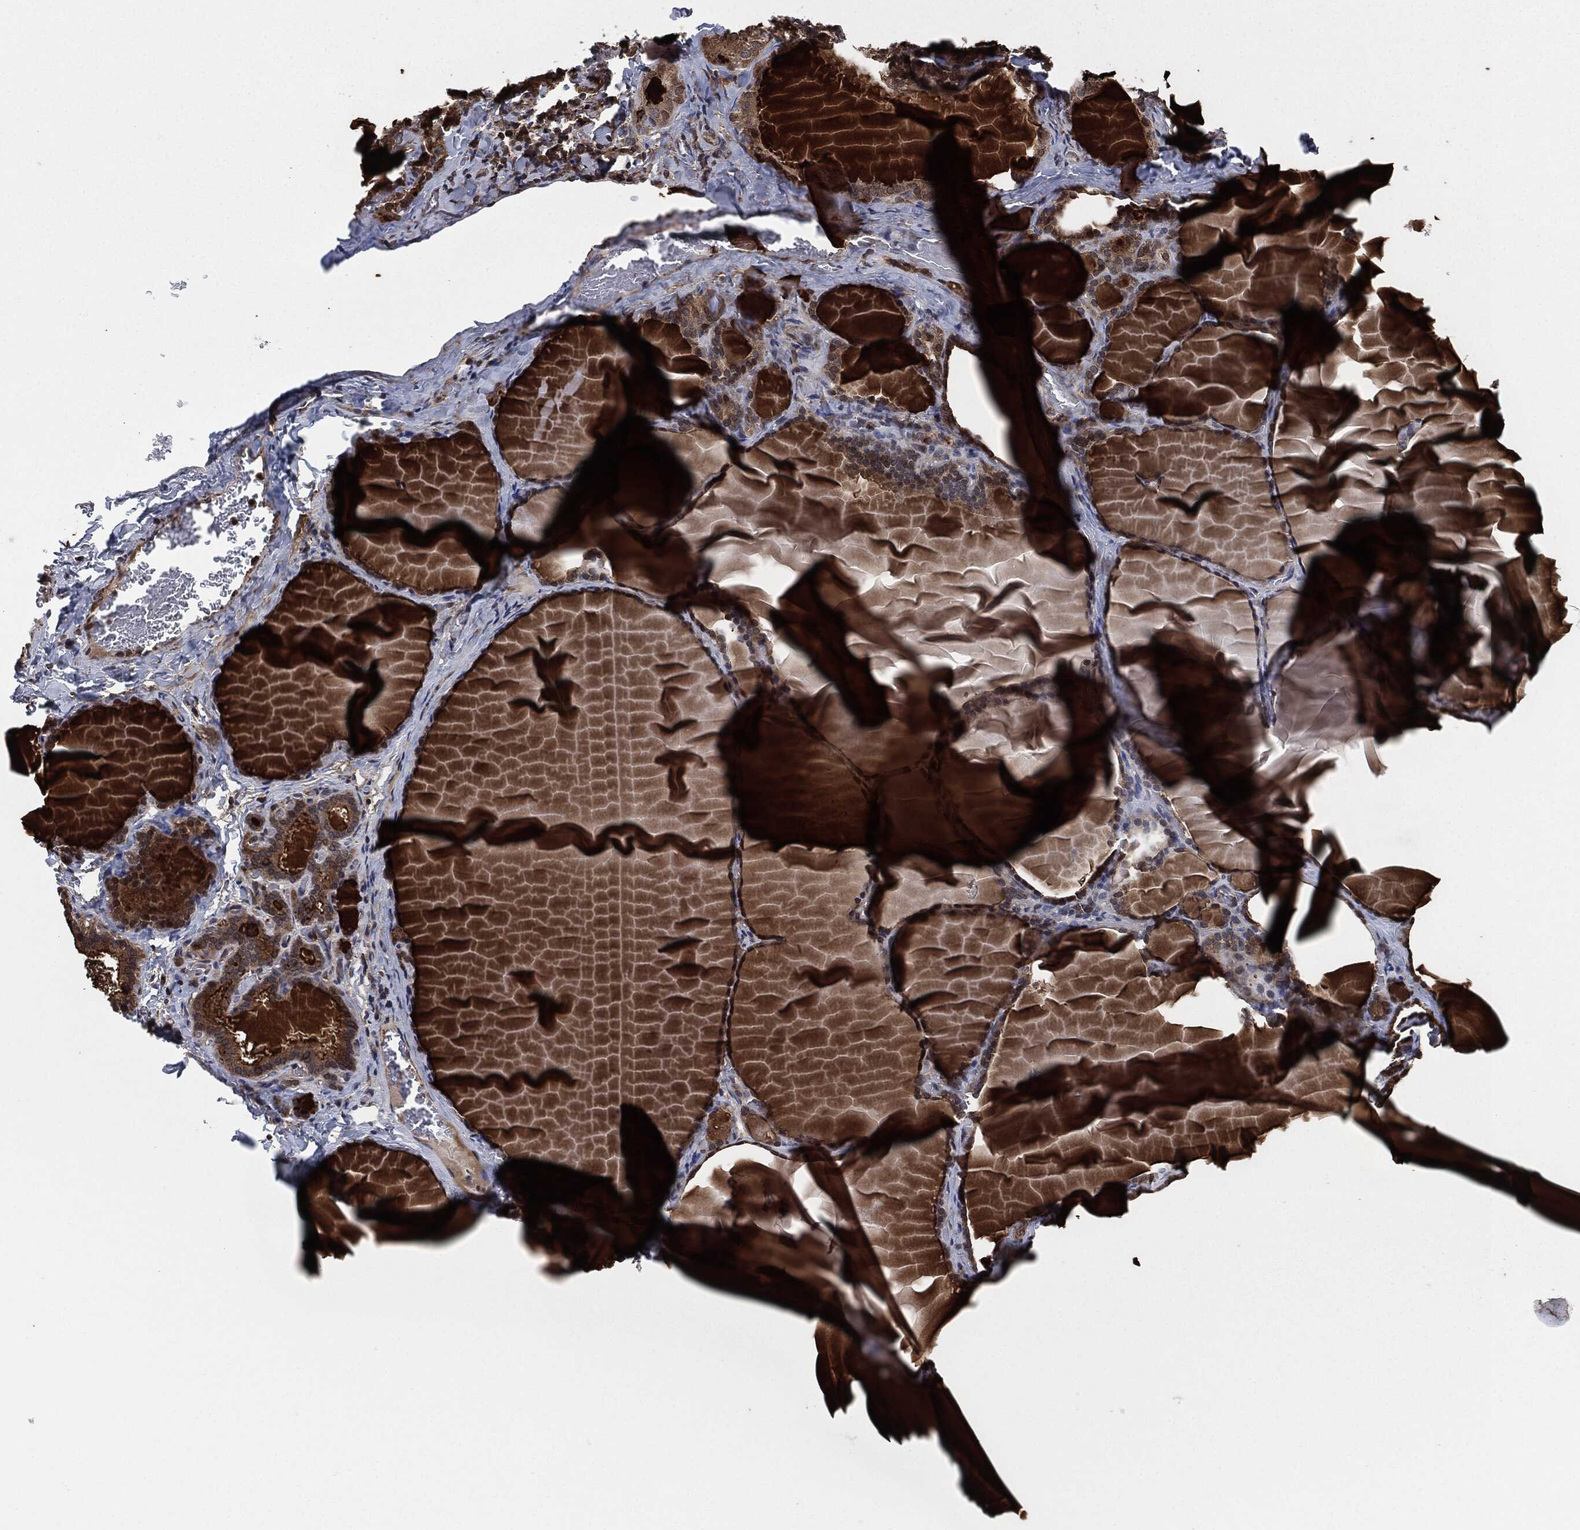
{"staining": {"intensity": "weak", "quantity": "25%-75%", "location": "cytoplasmic/membranous"}, "tissue": "thyroid gland", "cell_type": "Glandular cells", "image_type": "normal", "snomed": [{"axis": "morphology", "description": "Normal tissue, NOS"}, {"axis": "morphology", "description": "Hyperplasia, NOS"}, {"axis": "topography", "description": "Thyroid gland"}], "caption": "High-power microscopy captured an immunohistochemistry (IHC) histopathology image of benign thyroid gland, revealing weak cytoplasmic/membranous expression in about 25%-75% of glandular cells. Using DAB (brown) and hematoxylin (blue) stains, captured at high magnification using brightfield microscopy.", "gene": "UBR1", "patient": {"sex": "female", "age": 27}}